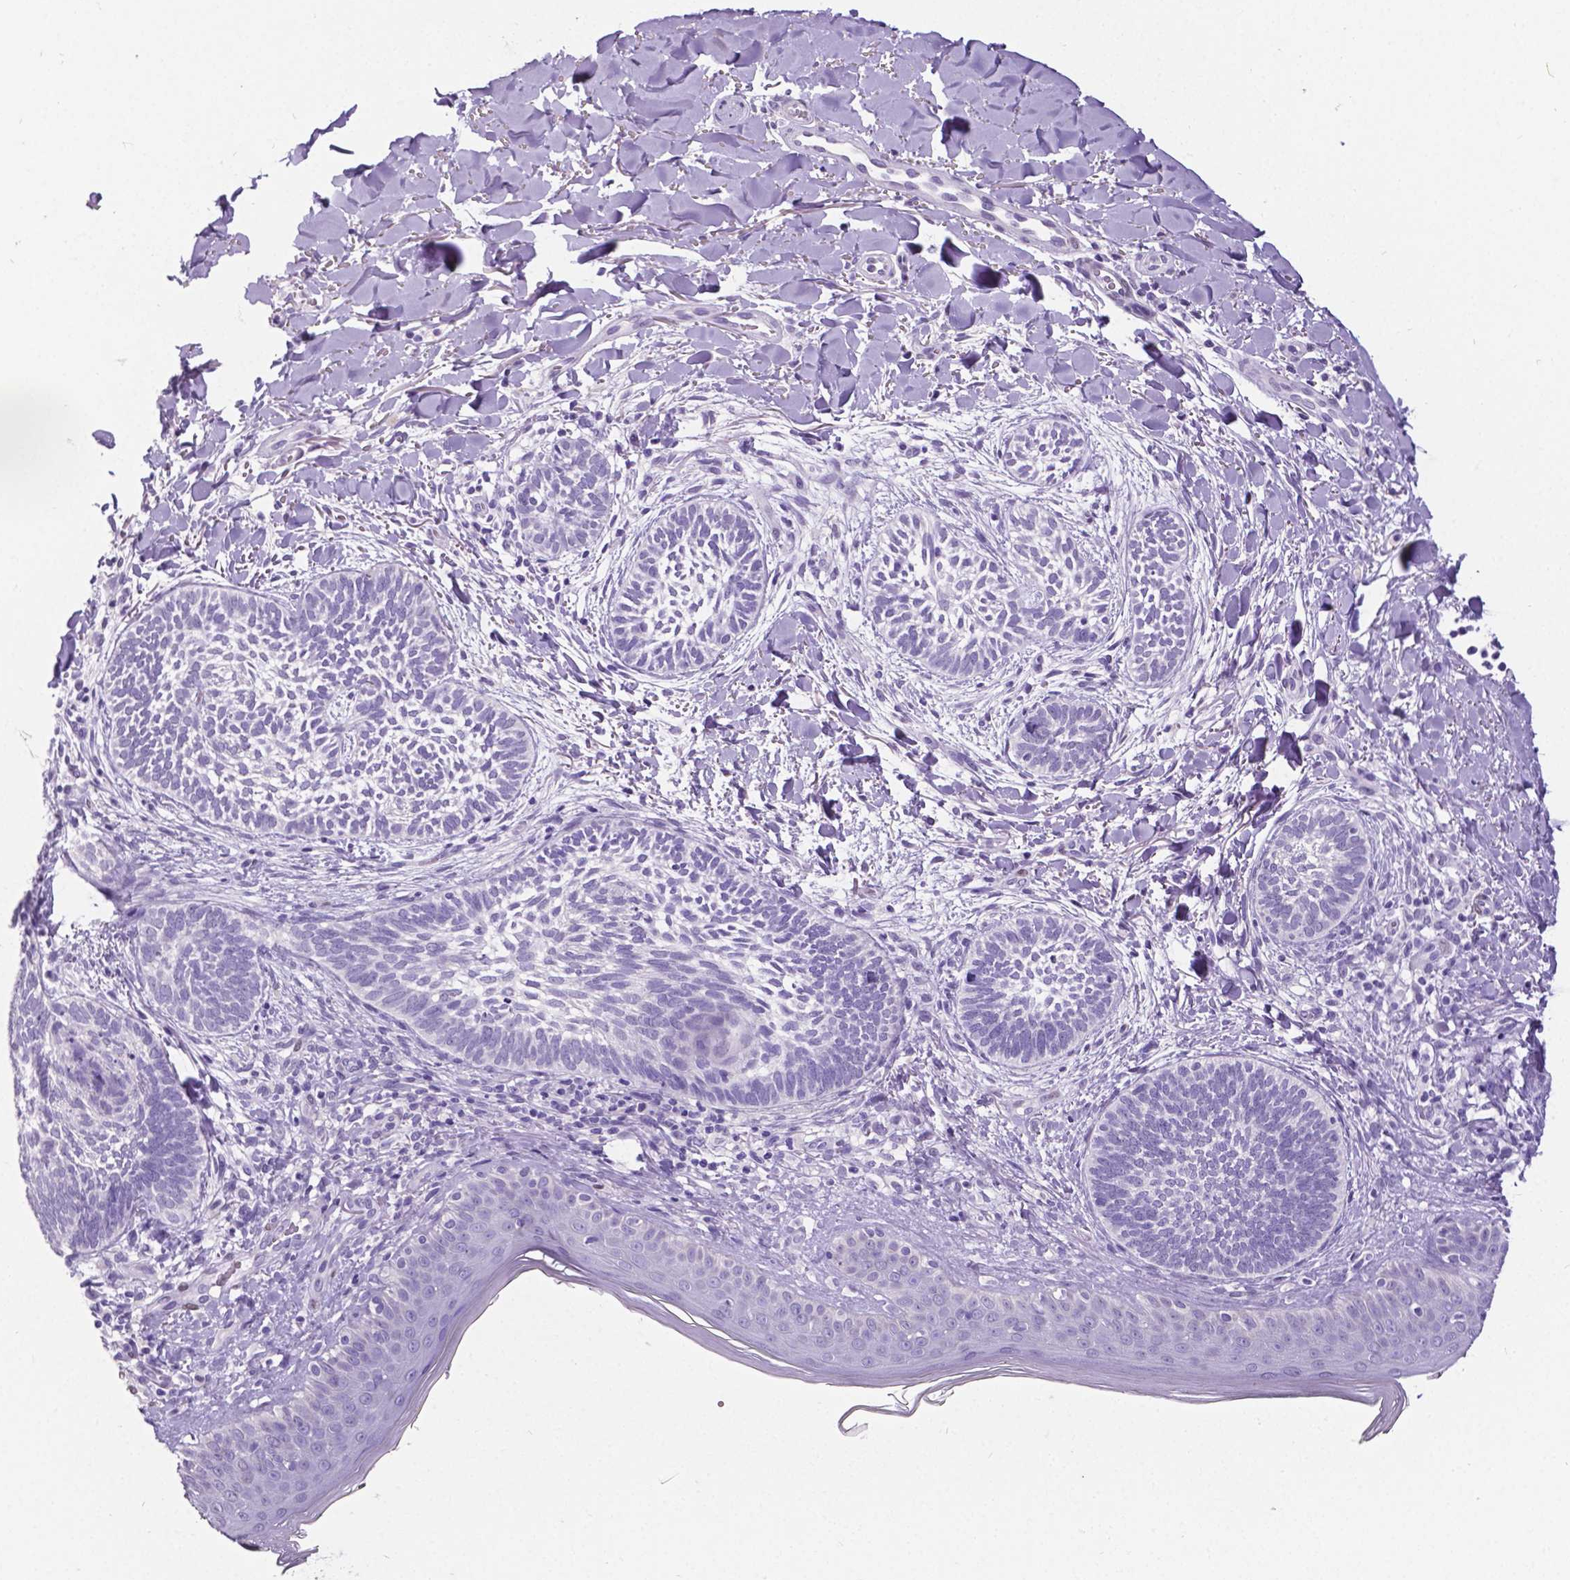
{"staining": {"intensity": "negative", "quantity": "none", "location": "none"}, "tissue": "skin cancer", "cell_type": "Tumor cells", "image_type": "cancer", "snomed": [{"axis": "morphology", "description": "Normal tissue, NOS"}, {"axis": "morphology", "description": "Basal cell carcinoma"}, {"axis": "topography", "description": "Skin"}], "caption": "This is an immunohistochemistry photomicrograph of human skin basal cell carcinoma. There is no positivity in tumor cells.", "gene": "SATB2", "patient": {"sex": "male", "age": 46}}